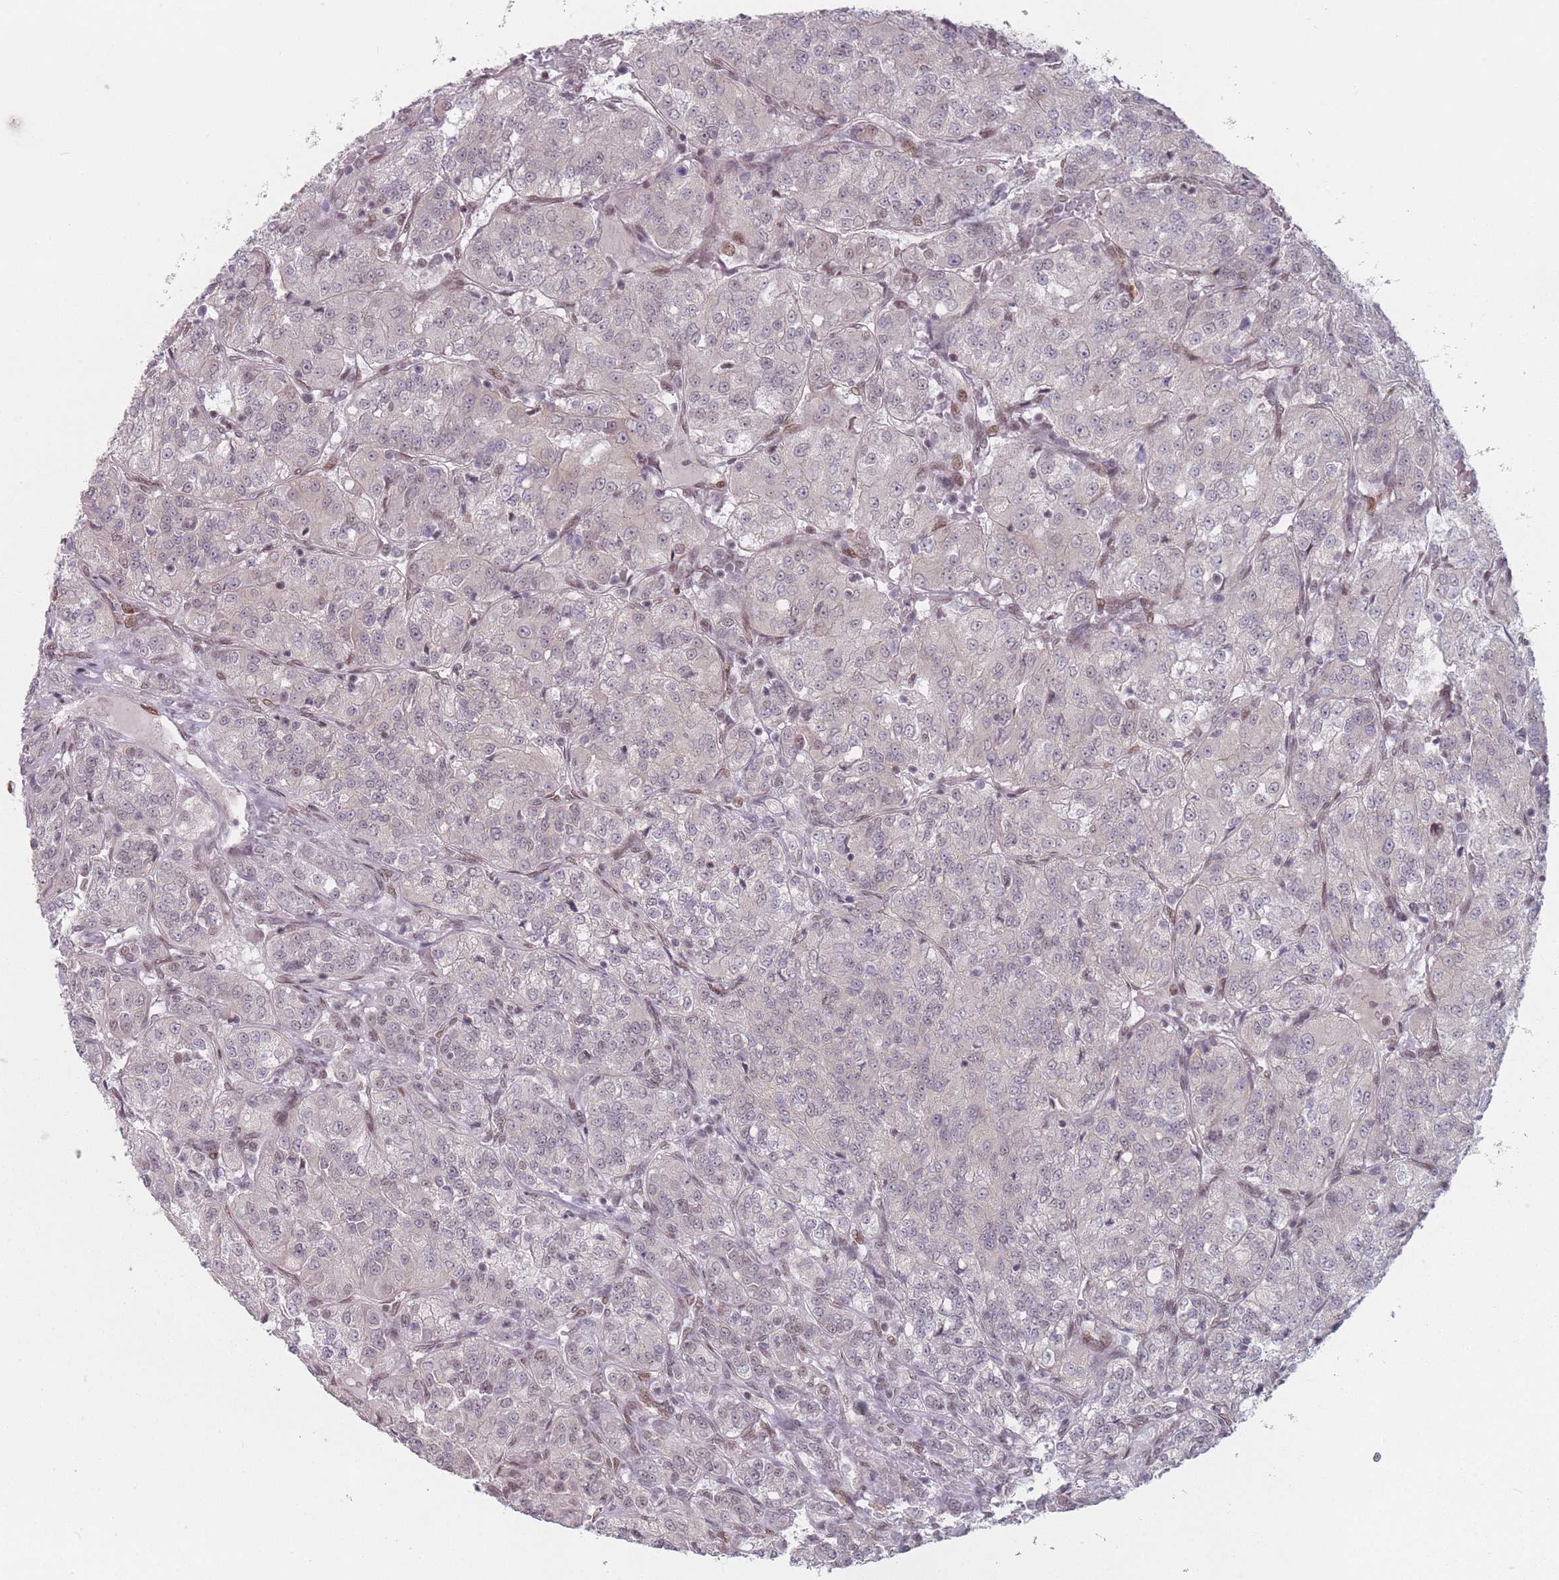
{"staining": {"intensity": "negative", "quantity": "none", "location": "none"}, "tissue": "renal cancer", "cell_type": "Tumor cells", "image_type": "cancer", "snomed": [{"axis": "morphology", "description": "Adenocarcinoma, NOS"}, {"axis": "topography", "description": "Kidney"}], "caption": "Immunohistochemistry micrograph of human renal cancer (adenocarcinoma) stained for a protein (brown), which displays no expression in tumor cells.", "gene": "SH3BGRL2", "patient": {"sex": "female", "age": 63}}